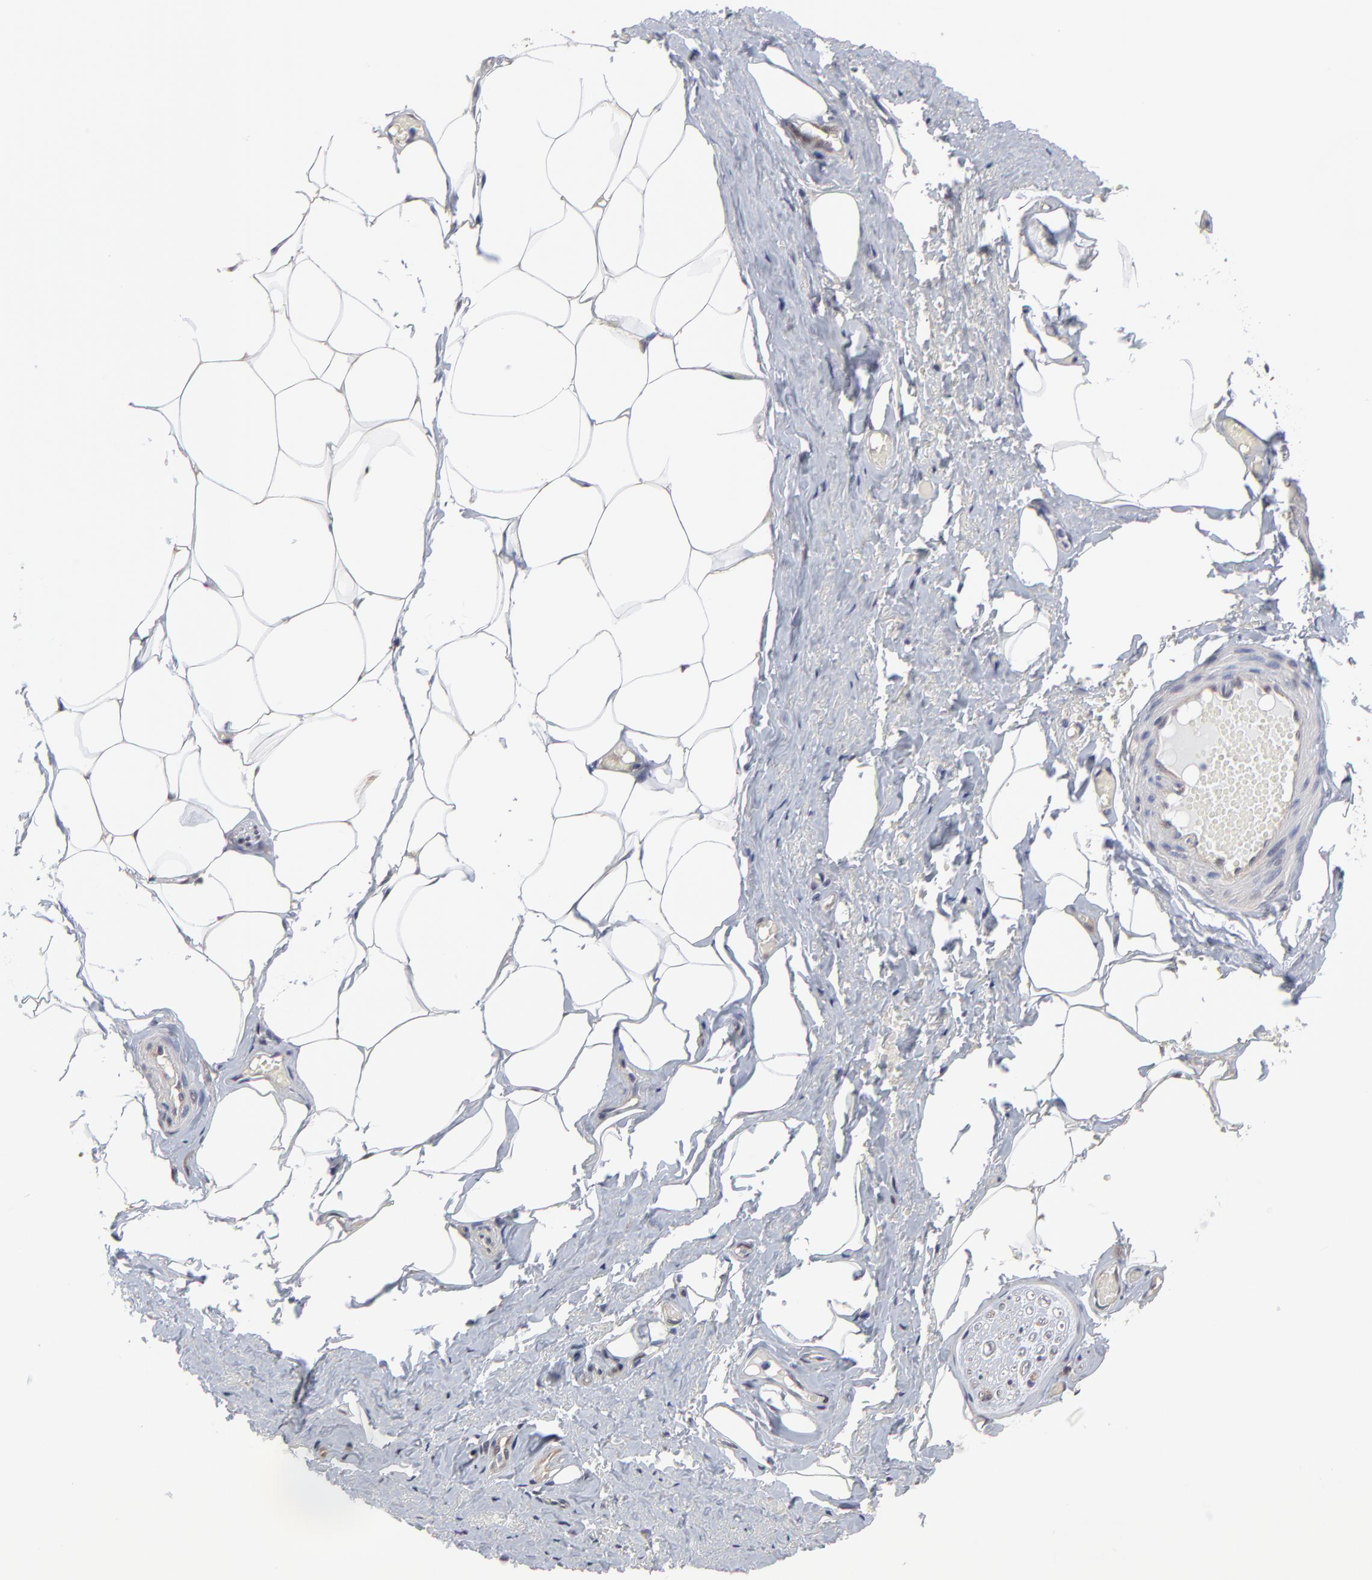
{"staining": {"intensity": "negative", "quantity": "none", "location": "none"}, "tissue": "adipose tissue", "cell_type": "Adipocytes", "image_type": "normal", "snomed": [{"axis": "morphology", "description": "Normal tissue, NOS"}, {"axis": "topography", "description": "Soft tissue"}, {"axis": "topography", "description": "Peripheral nerve tissue"}], "caption": "The immunohistochemistry histopathology image has no significant expression in adipocytes of adipose tissue.", "gene": "CCT2", "patient": {"sex": "female", "age": 68}}